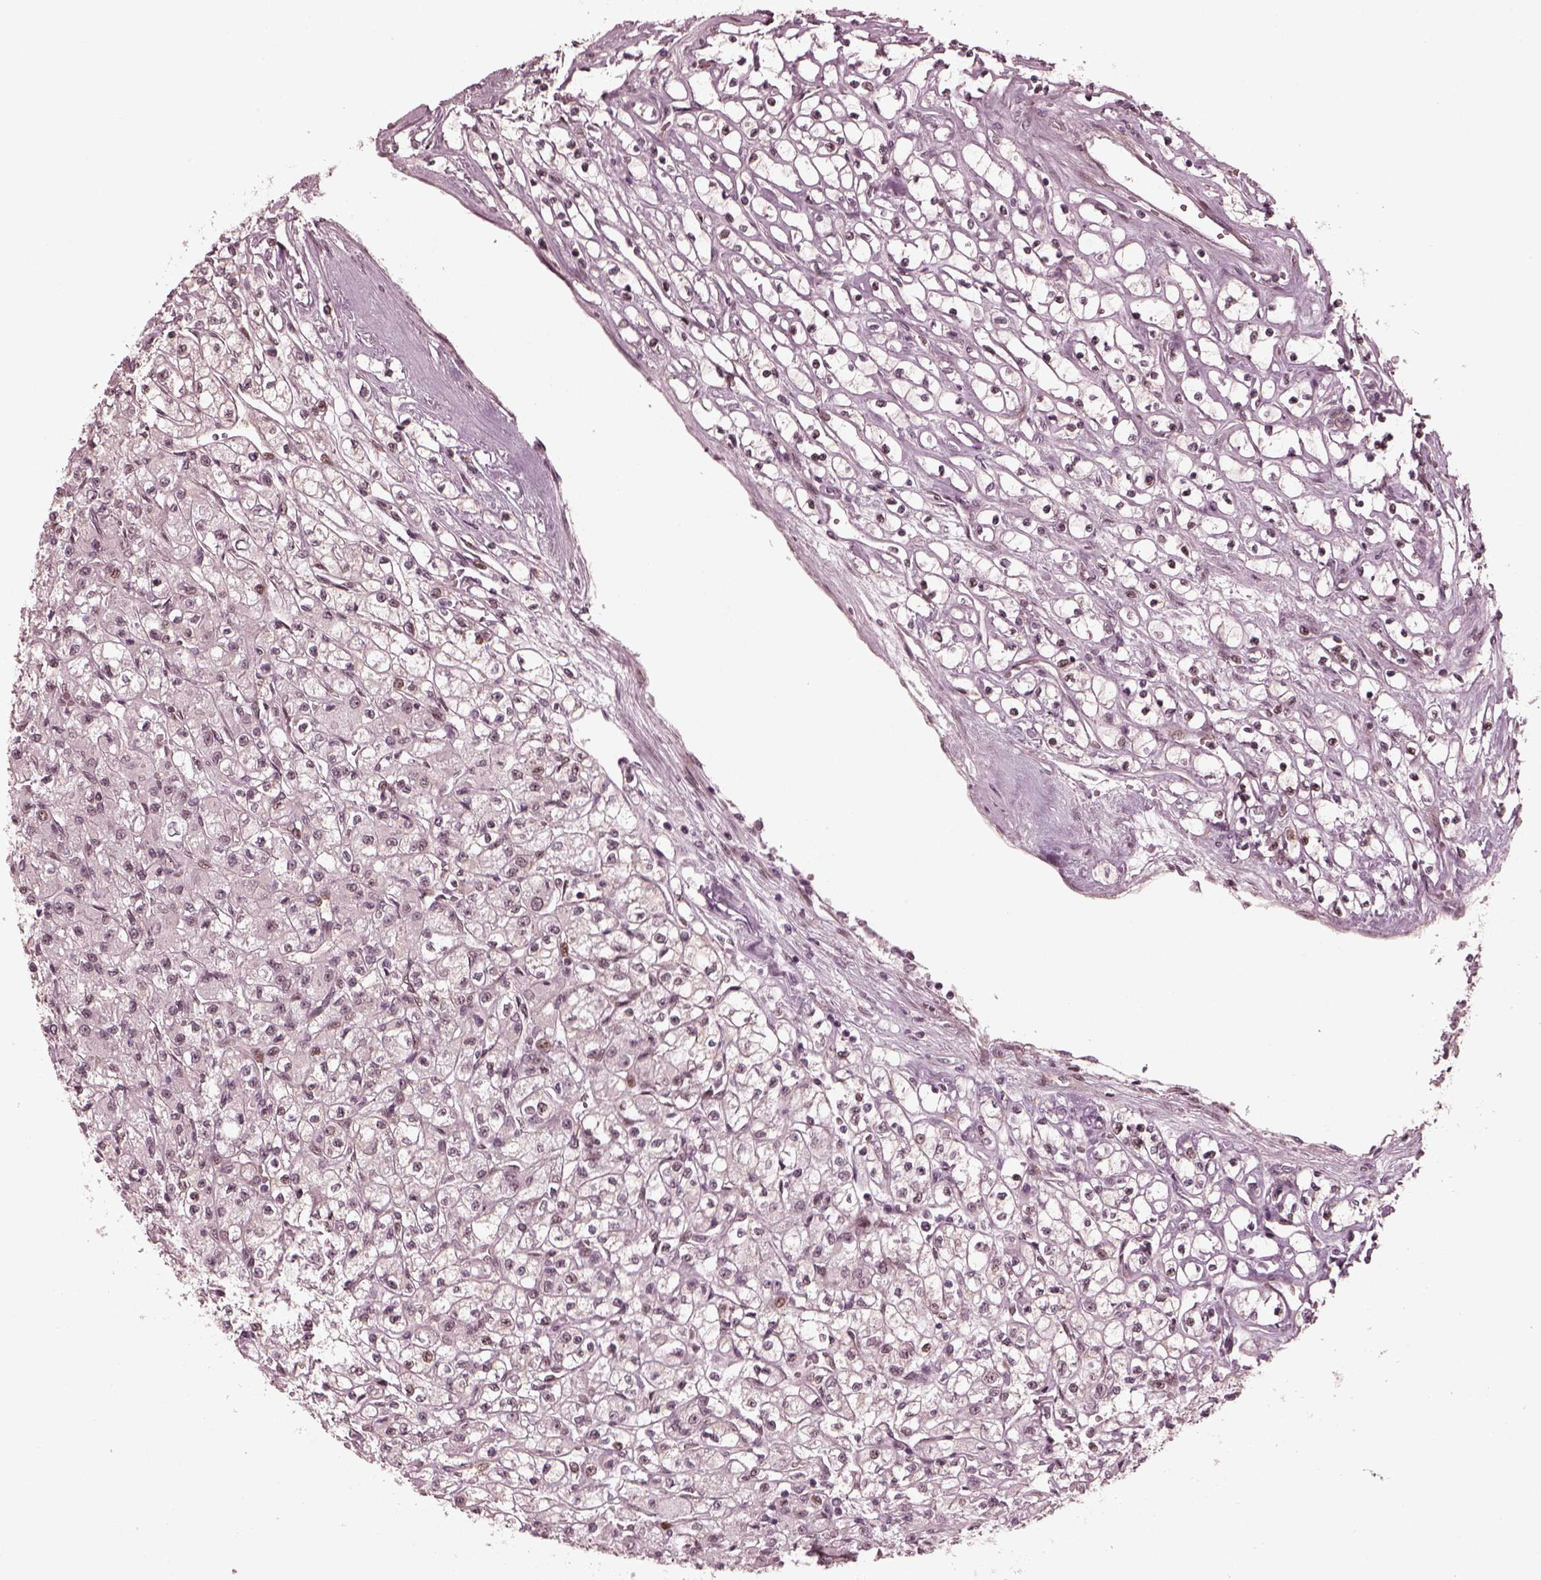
{"staining": {"intensity": "negative", "quantity": "none", "location": "none"}, "tissue": "renal cancer", "cell_type": "Tumor cells", "image_type": "cancer", "snomed": [{"axis": "morphology", "description": "Adenocarcinoma, NOS"}, {"axis": "topography", "description": "Kidney"}], "caption": "Photomicrograph shows no significant protein positivity in tumor cells of adenocarcinoma (renal).", "gene": "TRIB3", "patient": {"sex": "female", "age": 70}}